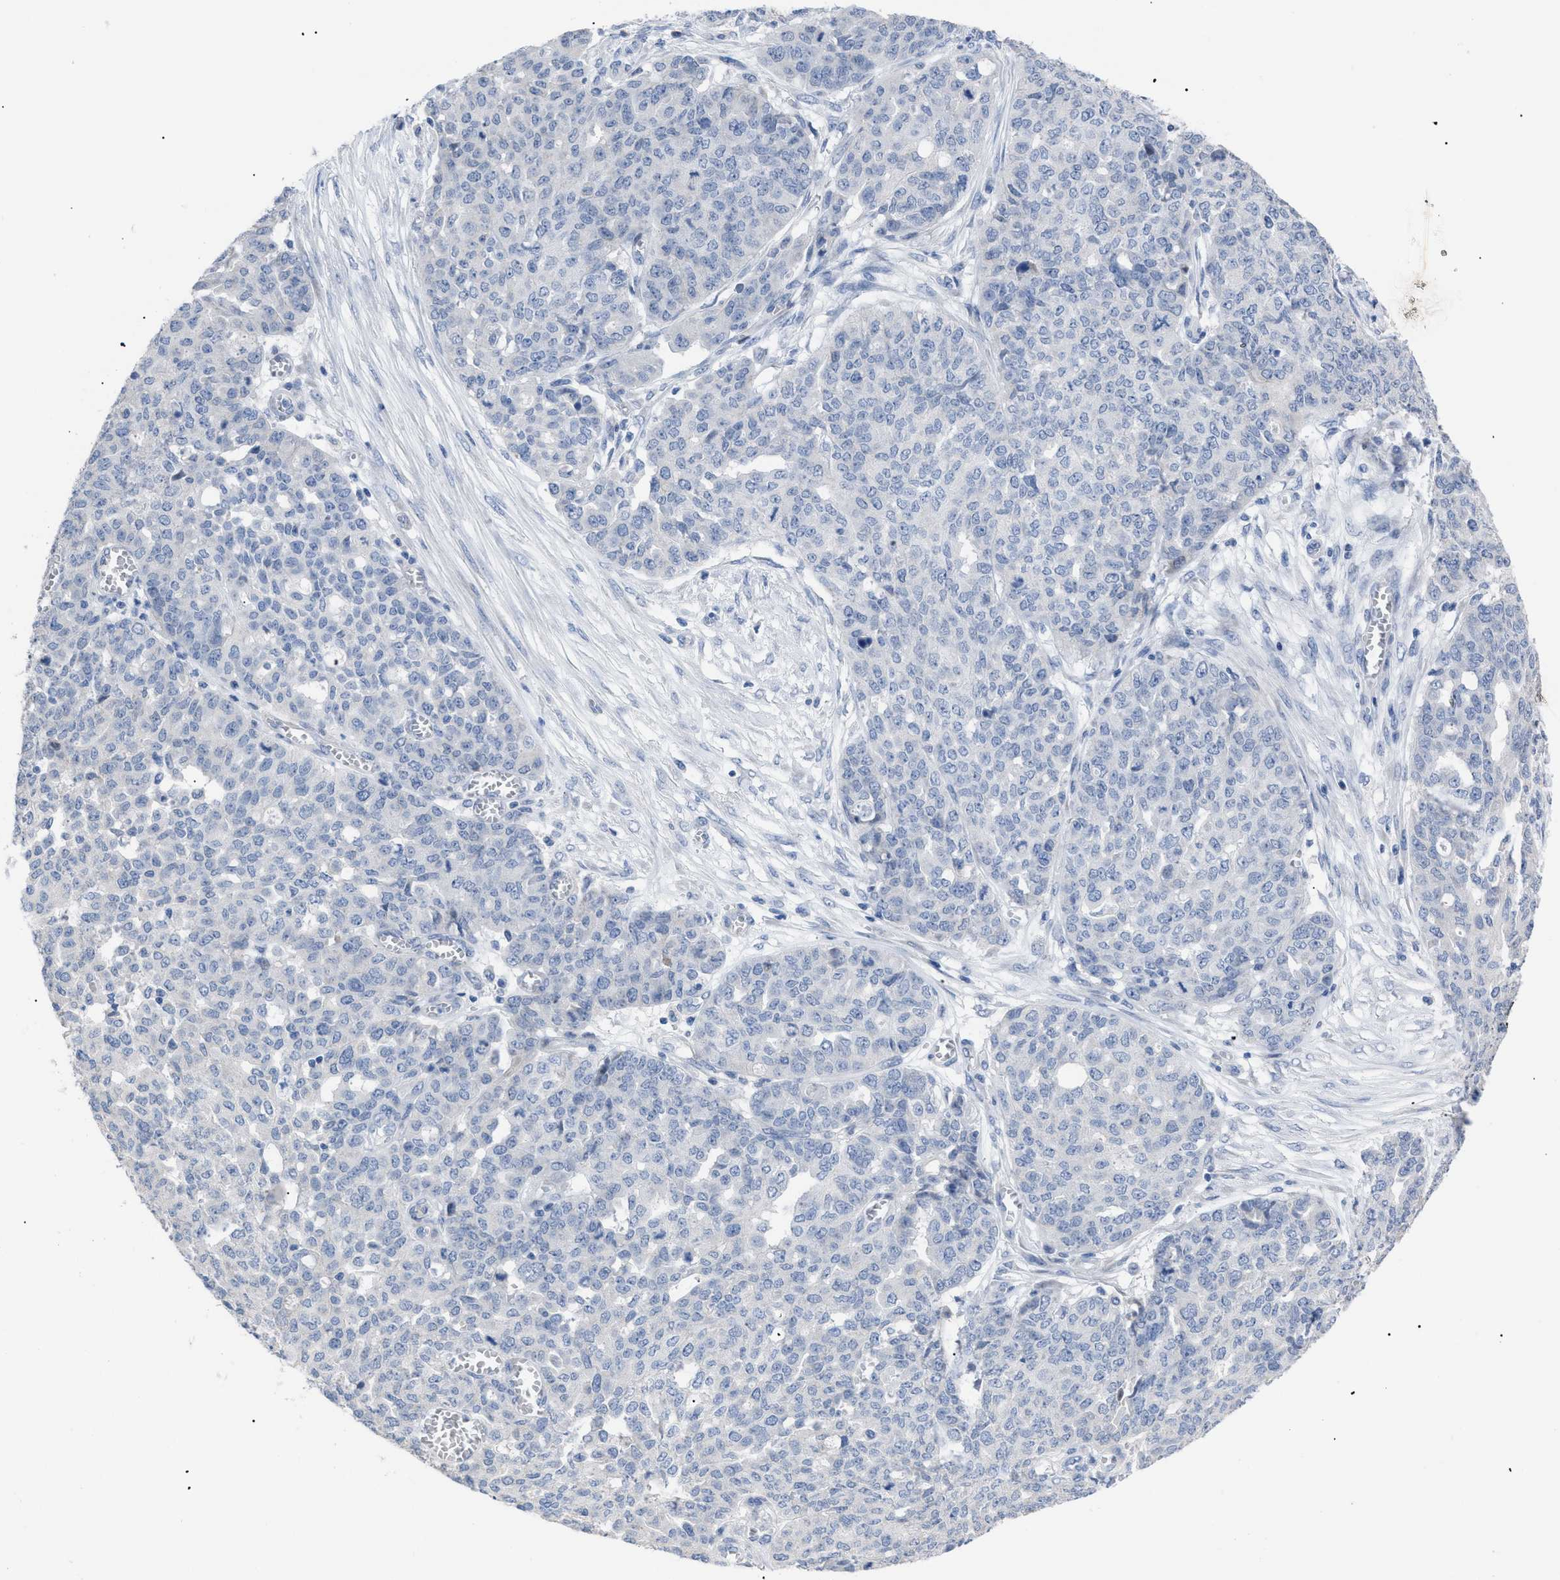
{"staining": {"intensity": "negative", "quantity": "none", "location": "none"}, "tissue": "ovarian cancer", "cell_type": "Tumor cells", "image_type": "cancer", "snomed": [{"axis": "morphology", "description": "Cystadenocarcinoma, serous, NOS"}, {"axis": "topography", "description": "Ovary"}], "caption": "Tumor cells are negative for brown protein staining in ovarian cancer (serous cystadenocarcinoma). (Stains: DAB immunohistochemistry with hematoxylin counter stain, Microscopy: brightfield microscopy at high magnification).", "gene": "CAV3", "patient": {"sex": "female", "age": 56}}